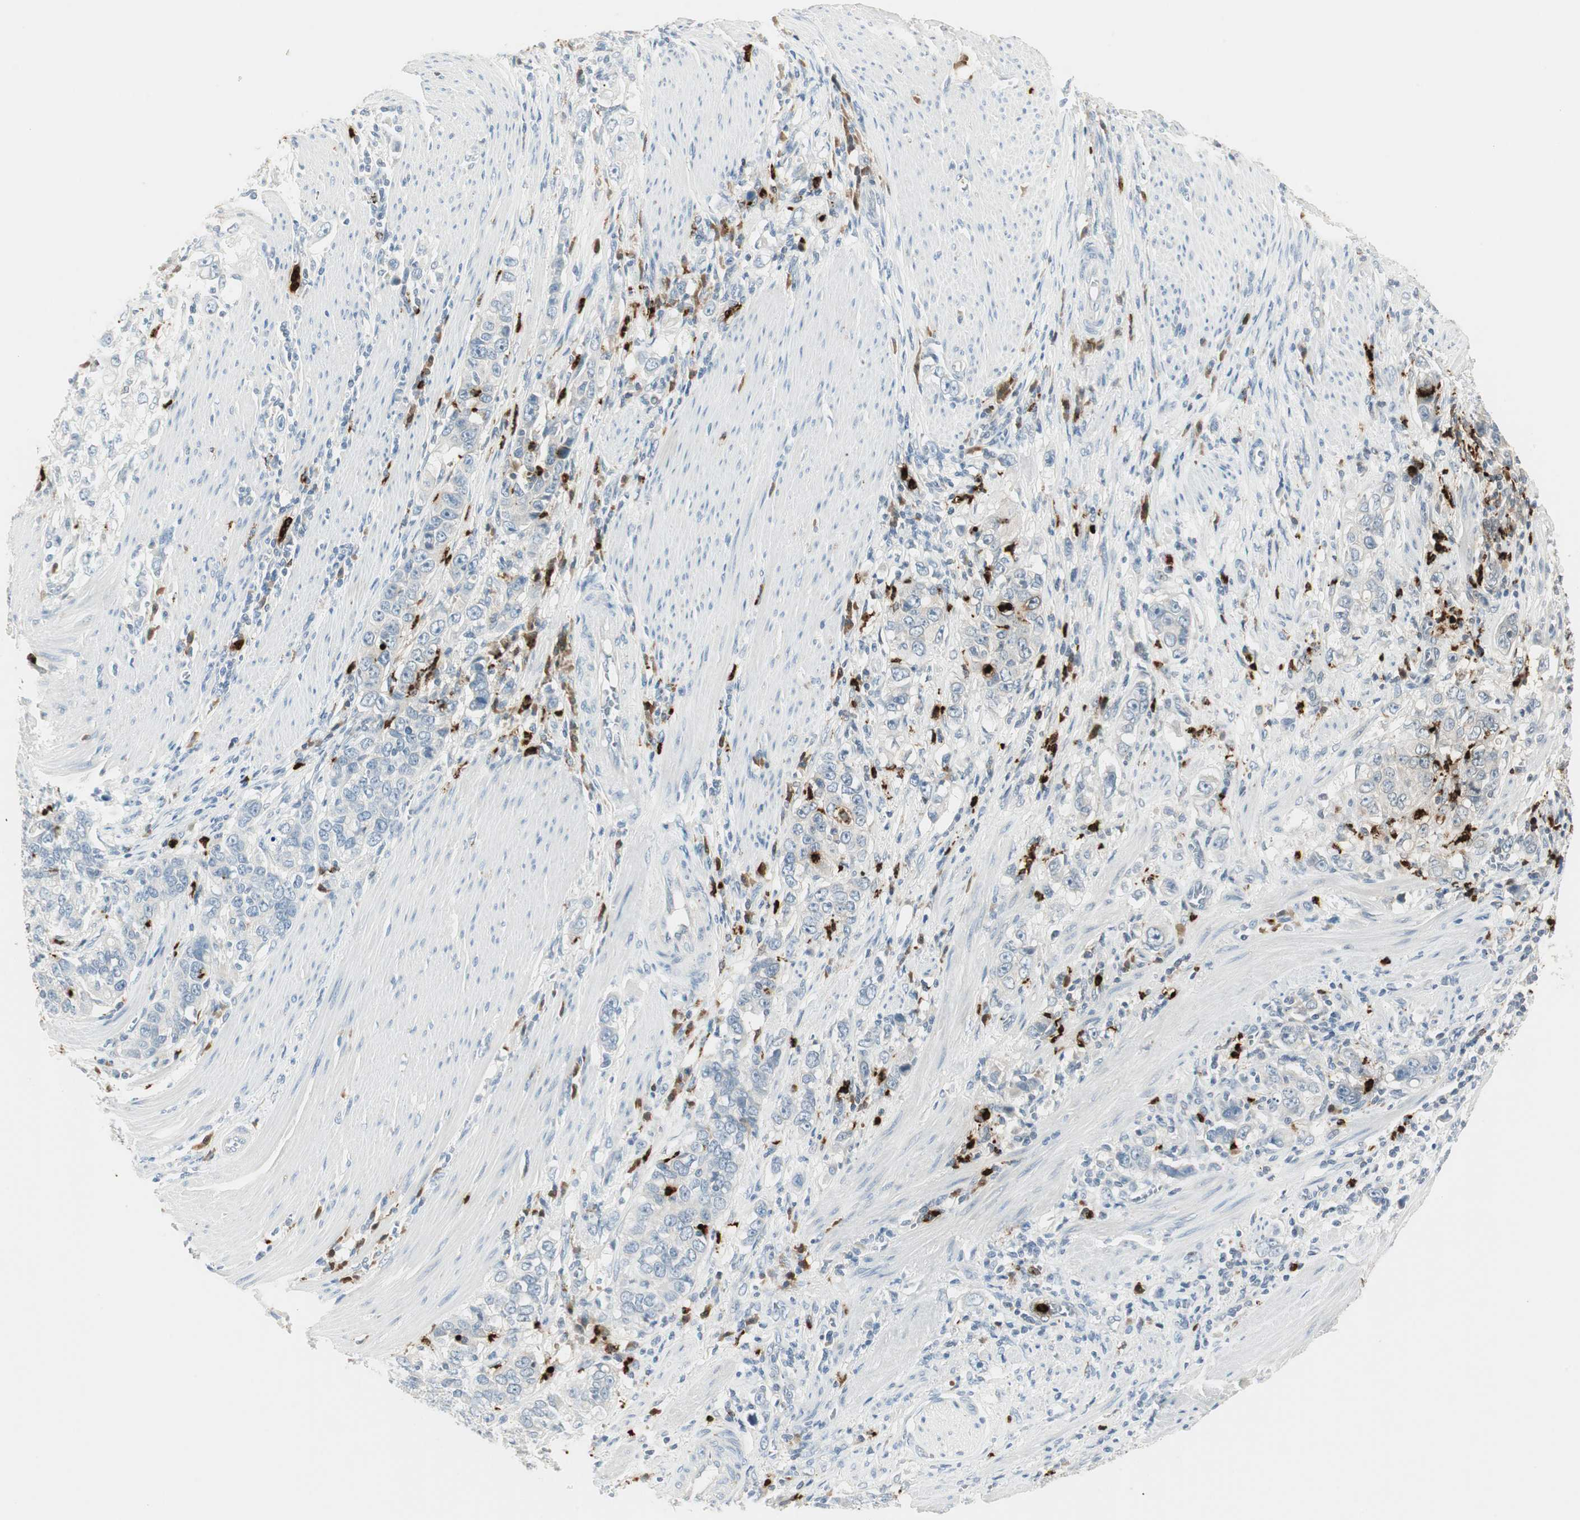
{"staining": {"intensity": "negative", "quantity": "none", "location": "none"}, "tissue": "stomach cancer", "cell_type": "Tumor cells", "image_type": "cancer", "snomed": [{"axis": "morphology", "description": "Adenocarcinoma, NOS"}, {"axis": "topography", "description": "Stomach, lower"}], "caption": "Tumor cells show no significant protein expression in adenocarcinoma (stomach).", "gene": "PRTN3", "patient": {"sex": "female", "age": 72}}